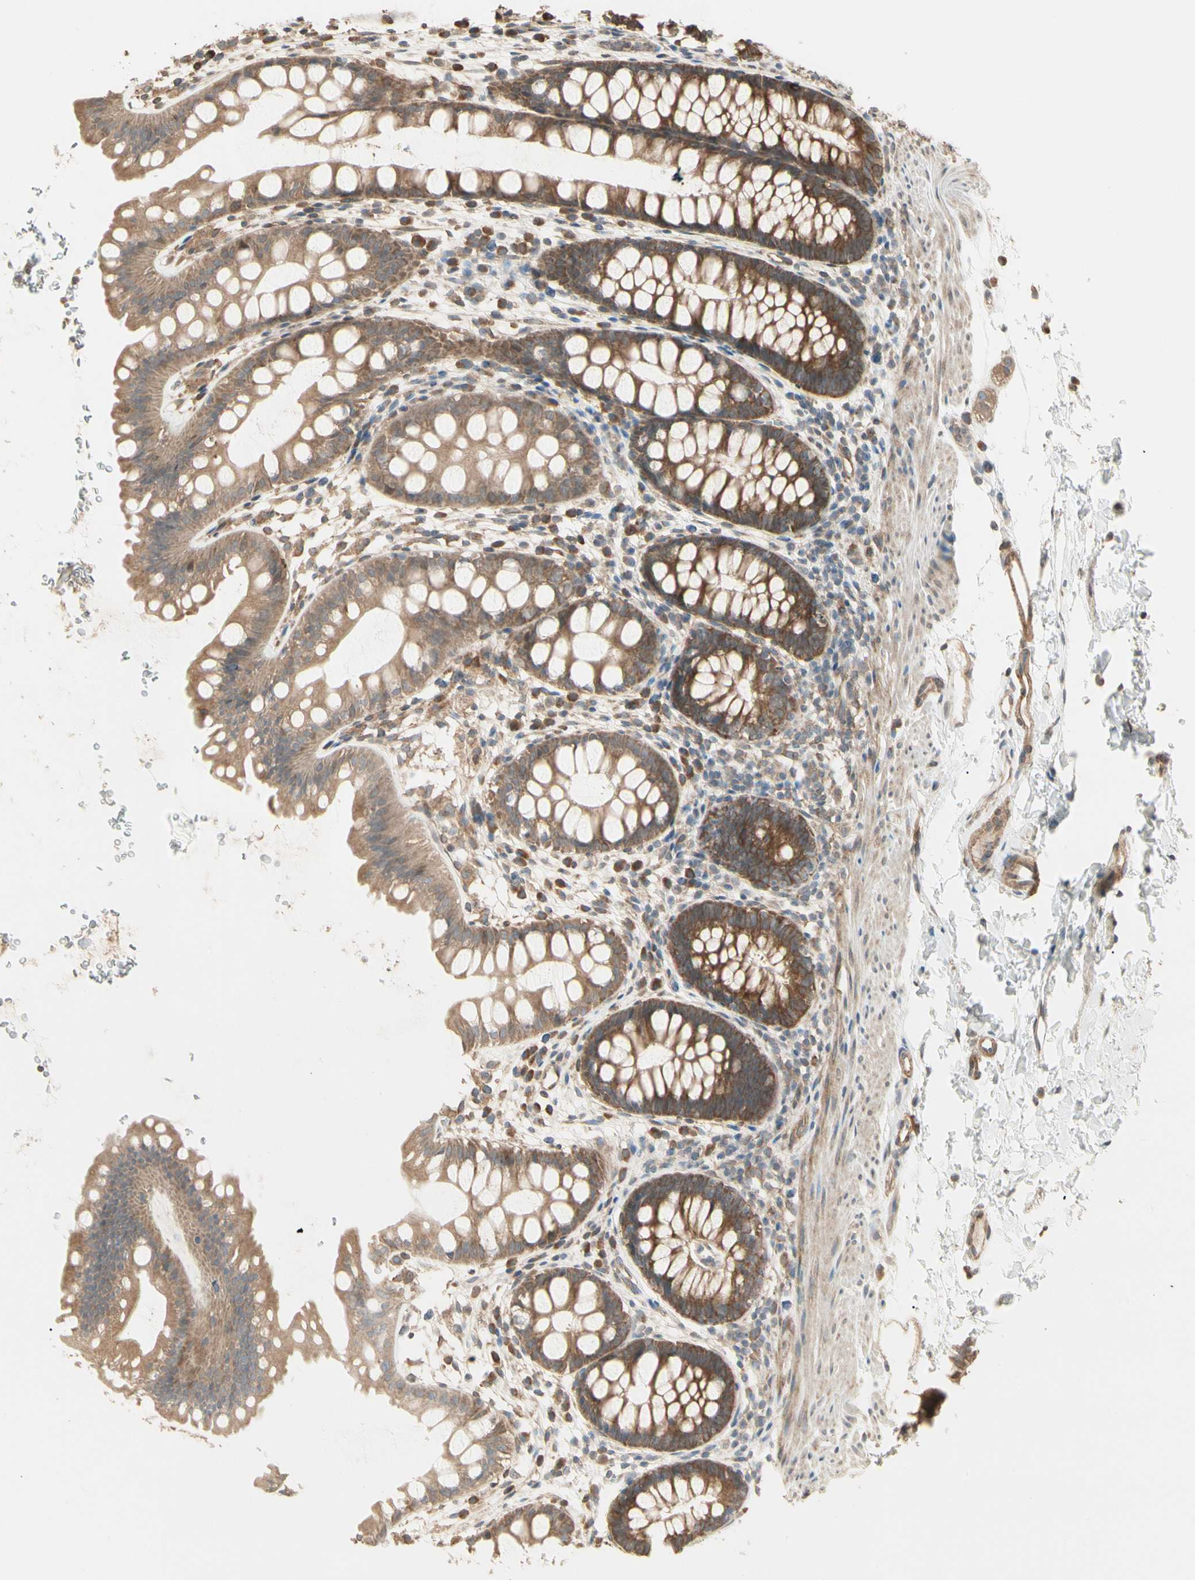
{"staining": {"intensity": "strong", "quantity": ">75%", "location": "cytoplasmic/membranous"}, "tissue": "rectum", "cell_type": "Glandular cells", "image_type": "normal", "snomed": [{"axis": "morphology", "description": "Normal tissue, NOS"}, {"axis": "topography", "description": "Rectum"}], "caption": "High-magnification brightfield microscopy of benign rectum stained with DAB (brown) and counterstained with hematoxylin (blue). glandular cells exhibit strong cytoplasmic/membranous expression is present in about>75% of cells. (Brightfield microscopy of DAB IHC at high magnification).", "gene": "IRAG1", "patient": {"sex": "female", "age": 24}}